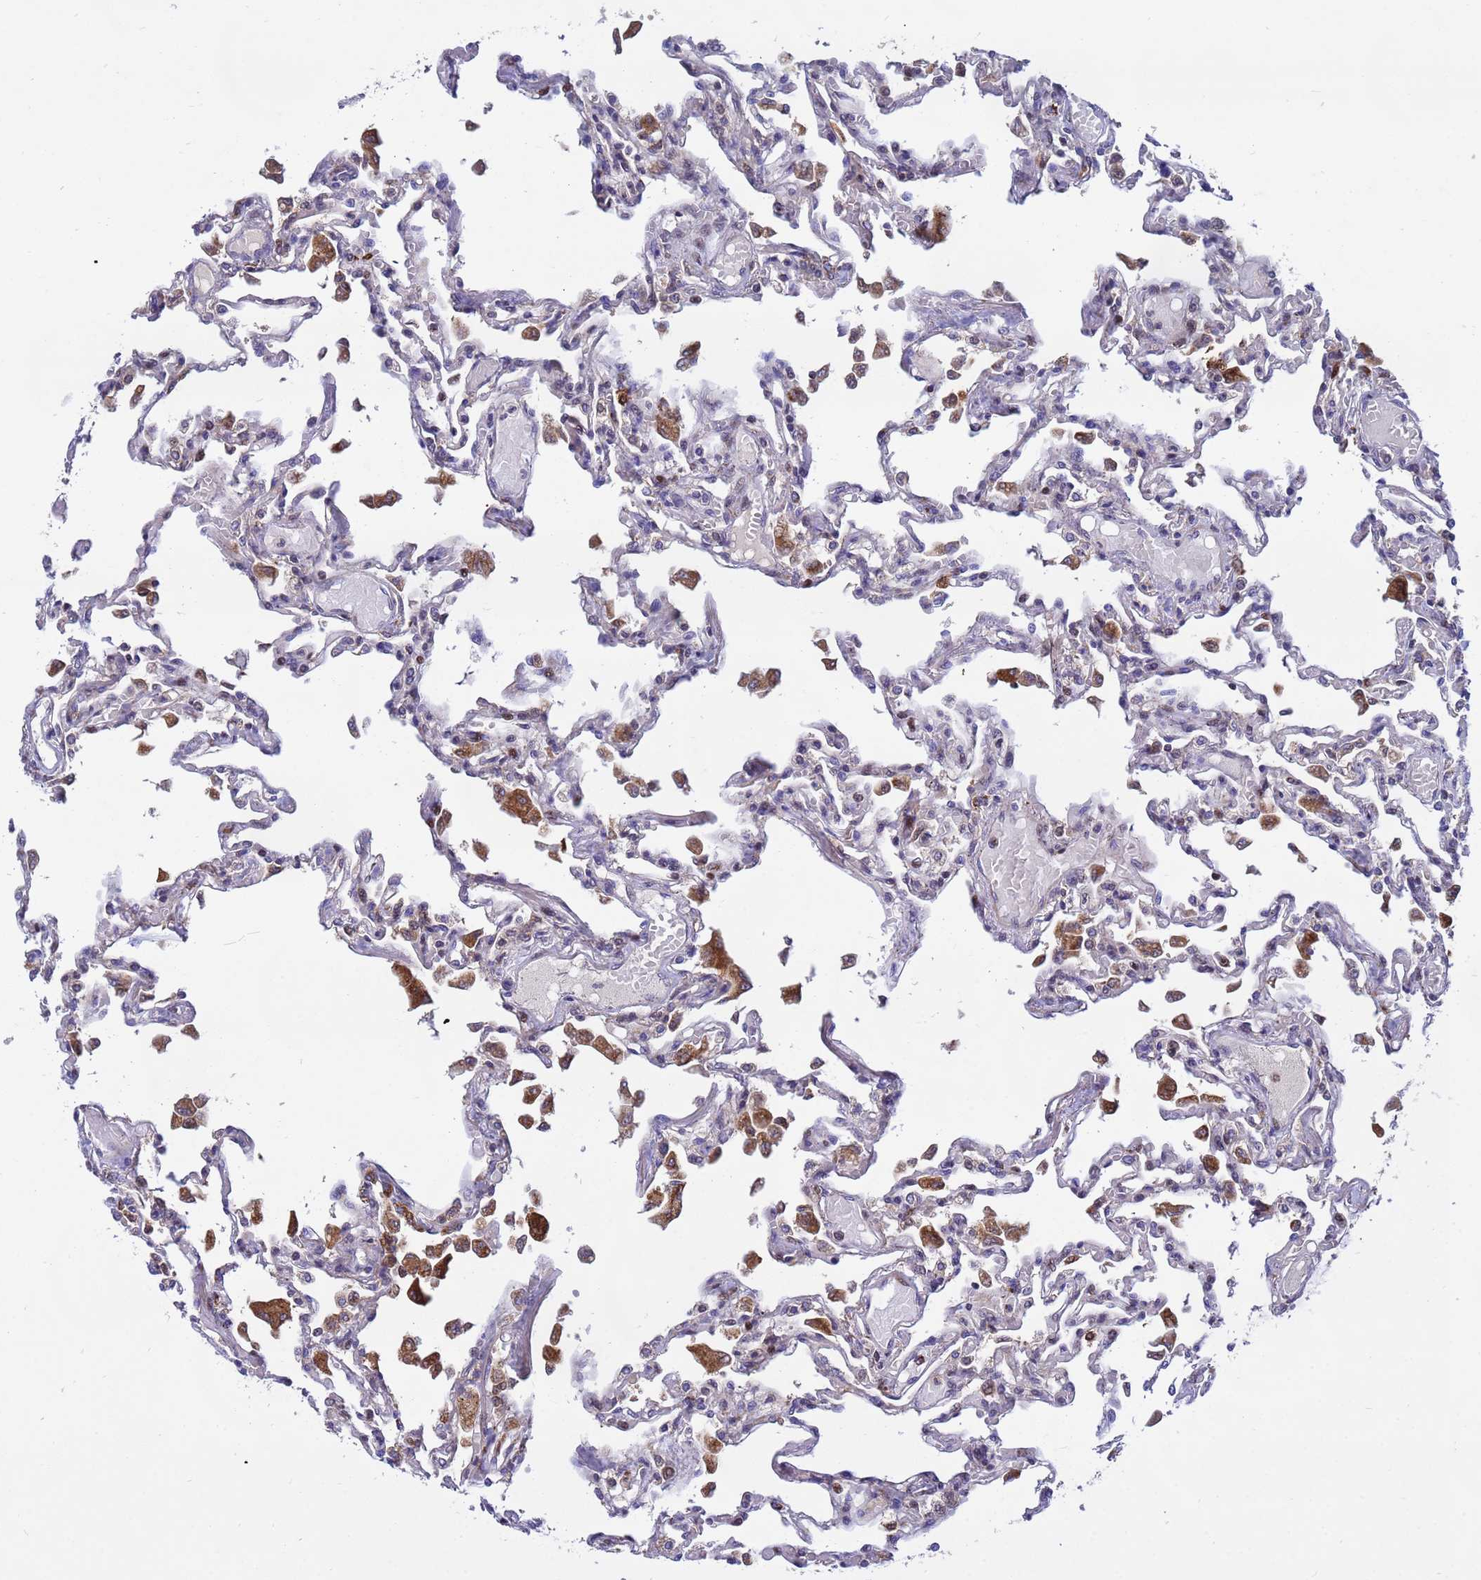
{"staining": {"intensity": "moderate", "quantity": "<25%", "location": "cytoplasmic/membranous"}, "tissue": "lung", "cell_type": "Alveolar cells", "image_type": "normal", "snomed": [{"axis": "morphology", "description": "Normal tissue, NOS"}, {"axis": "topography", "description": "Bronchus"}, {"axis": "topography", "description": "Lung"}], "caption": "Normal lung displays moderate cytoplasmic/membranous expression in about <25% of alveolar cells.", "gene": "TUBGCP3", "patient": {"sex": "female", "age": 49}}